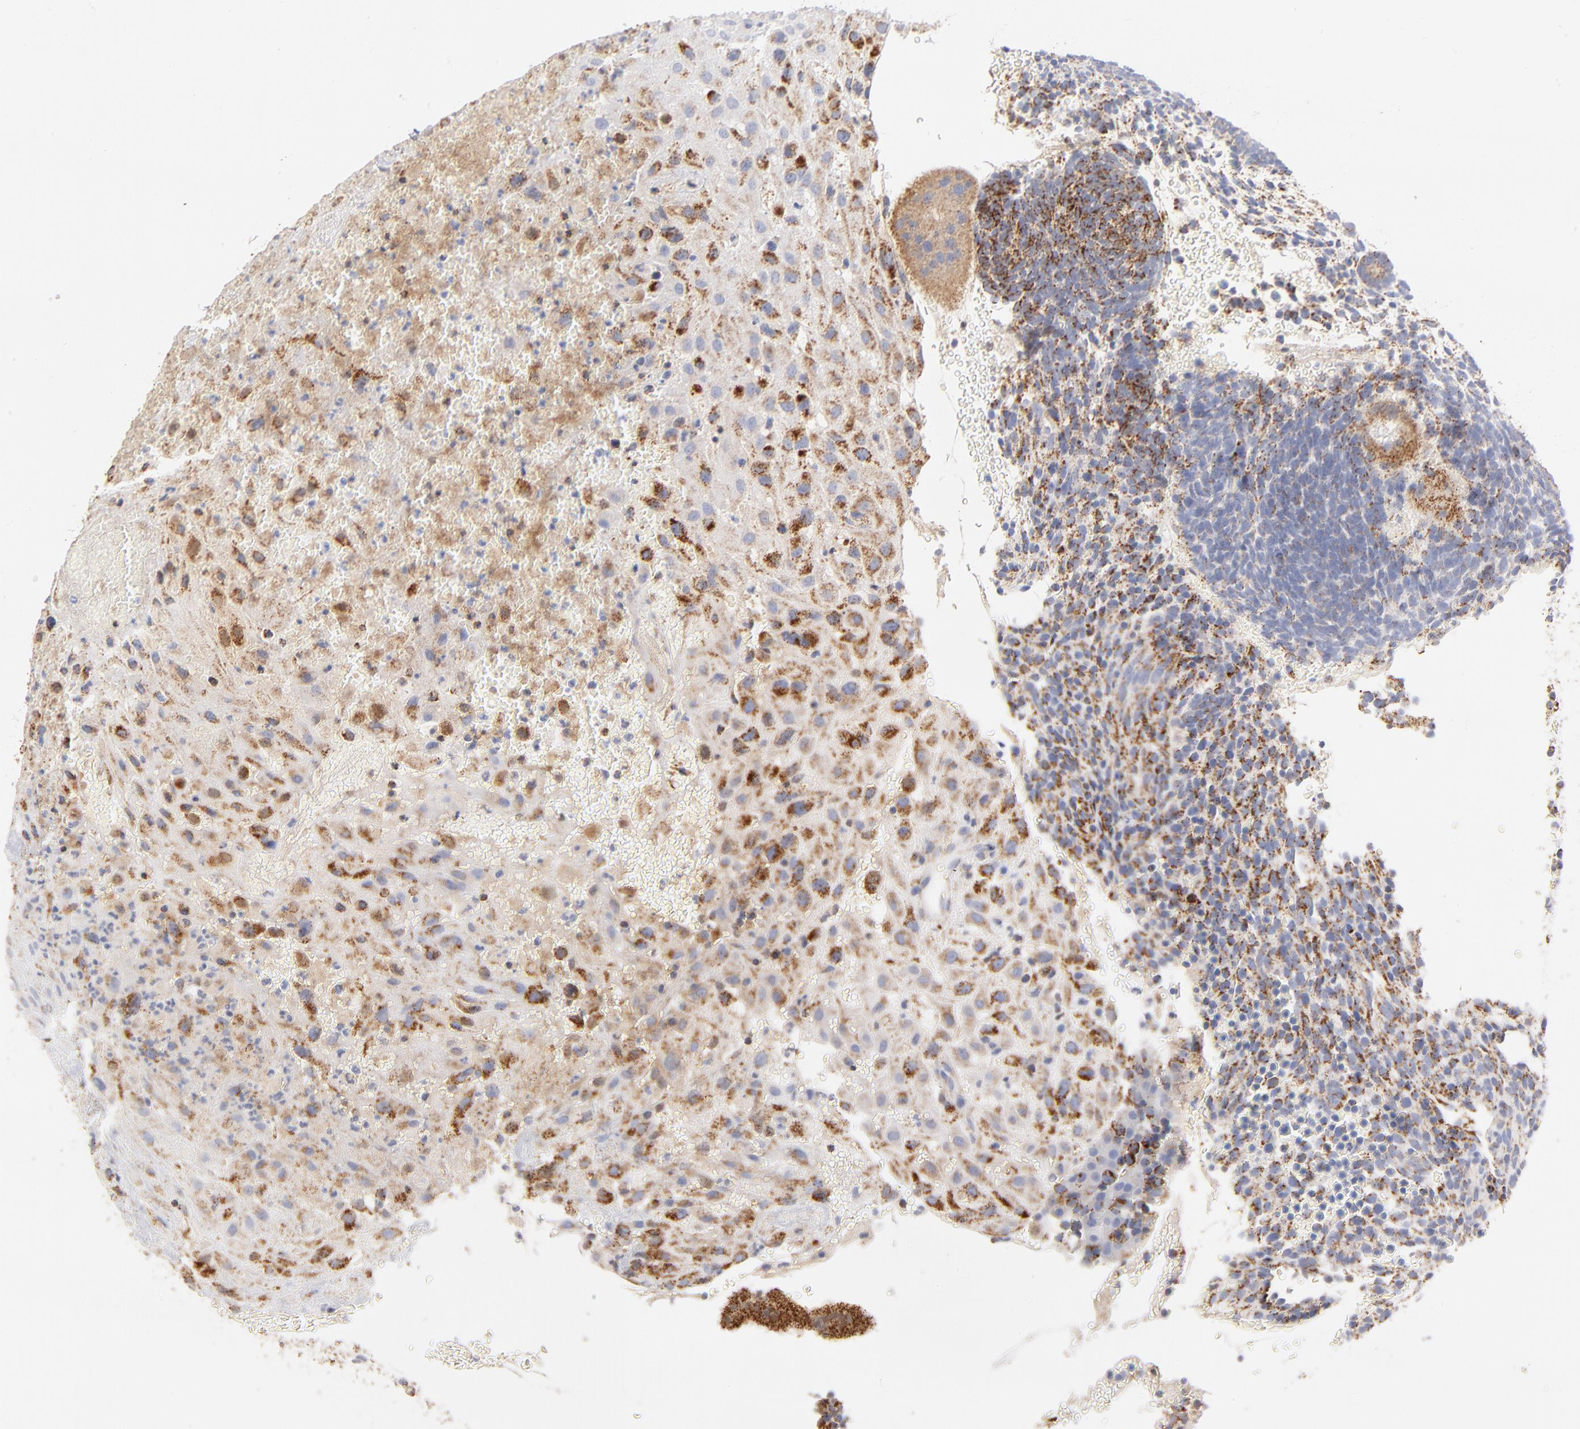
{"staining": {"intensity": "moderate", "quantity": ">75%", "location": "cytoplasmic/membranous"}, "tissue": "placenta", "cell_type": "Decidual cells", "image_type": "normal", "snomed": [{"axis": "morphology", "description": "Normal tissue, NOS"}, {"axis": "topography", "description": "Placenta"}], "caption": "DAB (3,3'-diaminobenzidine) immunohistochemical staining of unremarkable placenta exhibits moderate cytoplasmic/membranous protein positivity in about >75% of decidual cells. (DAB IHC with brightfield microscopy, high magnification).", "gene": "DLAT", "patient": {"sex": "female", "age": 19}}